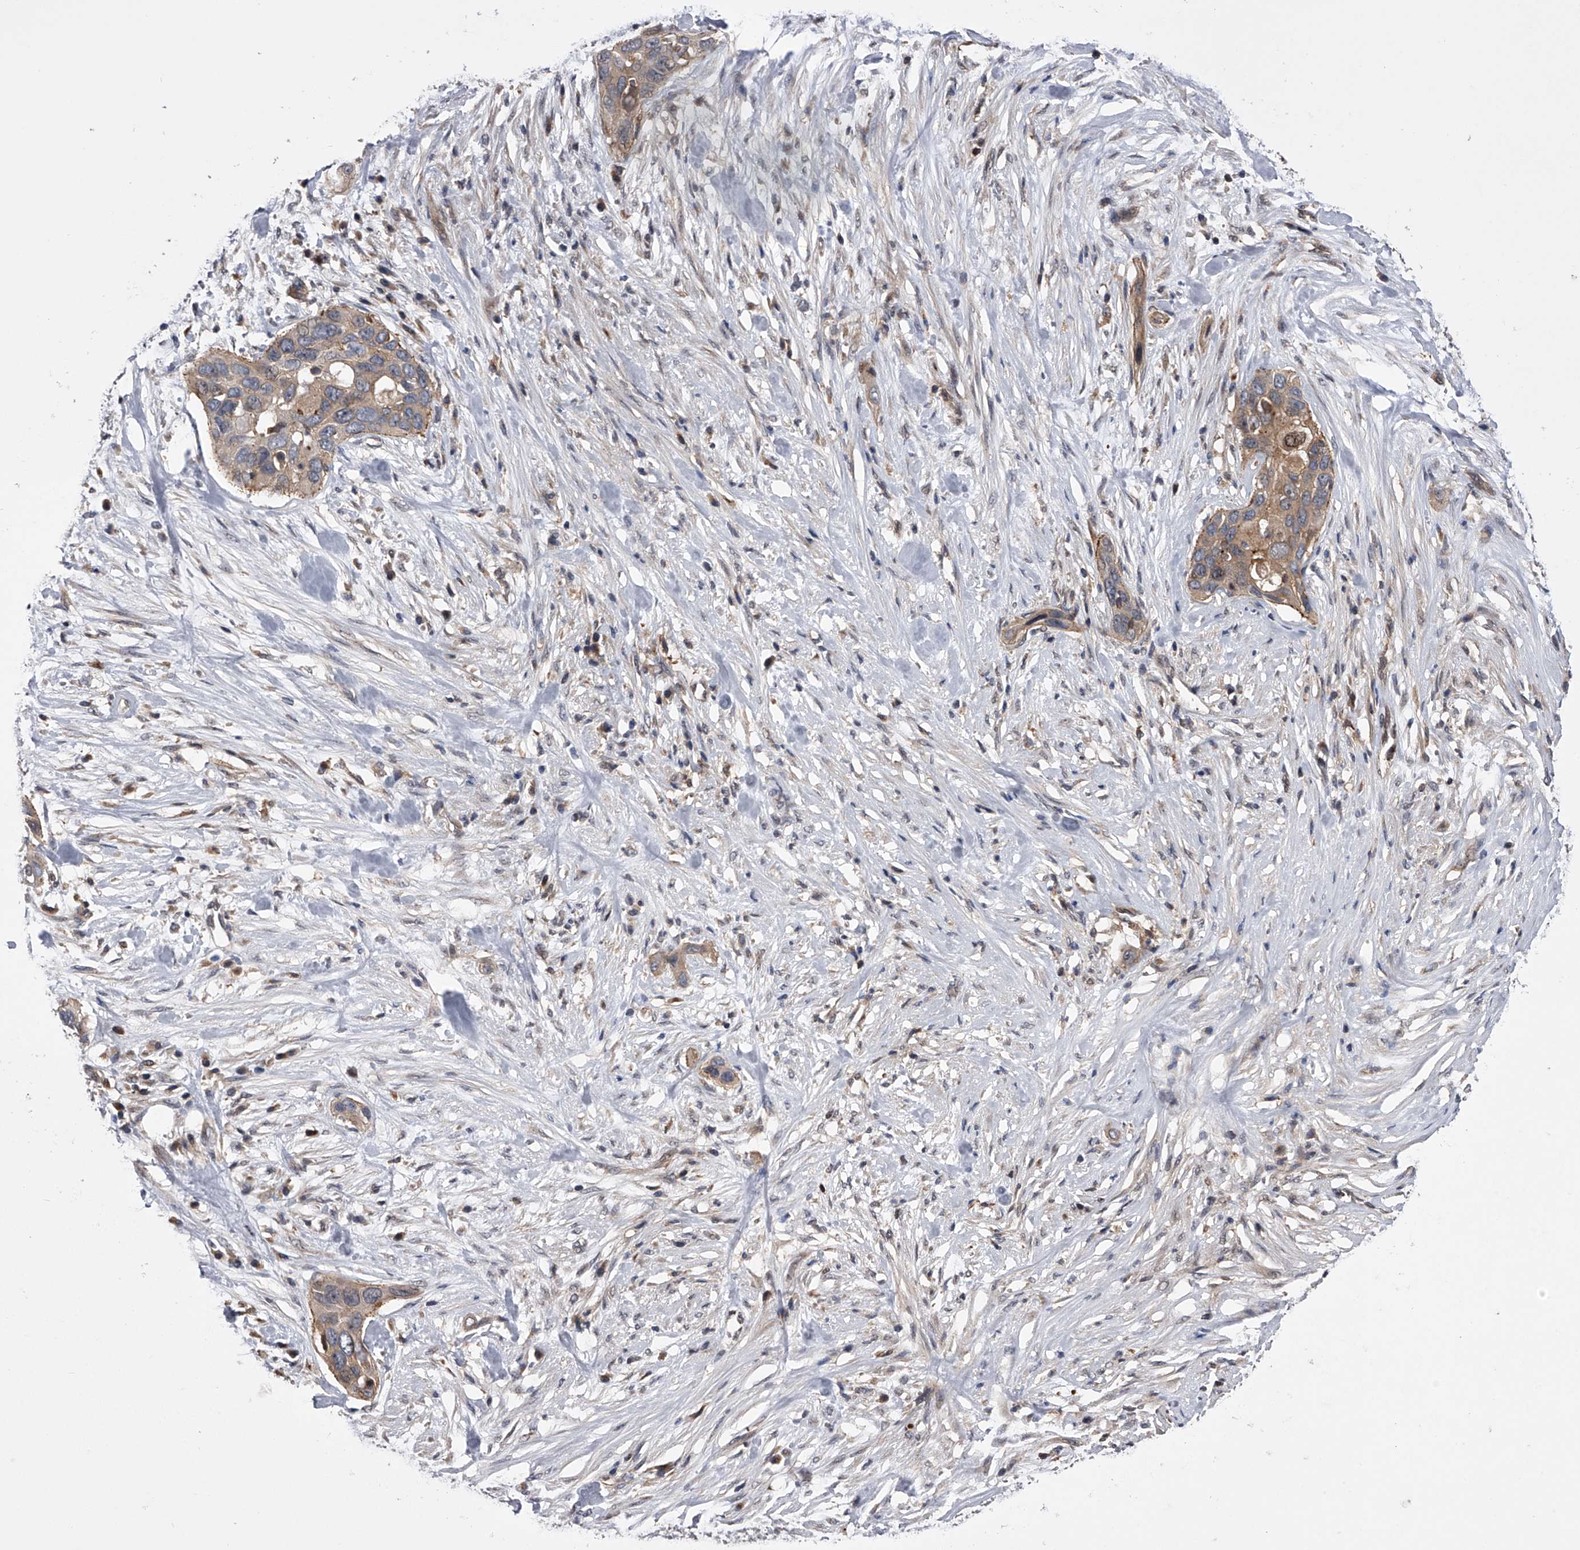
{"staining": {"intensity": "weak", "quantity": ">75%", "location": "cytoplasmic/membranous"}, "tissue": "pancreatic cancer", "cell_type": "Tumor cells", "image_type": "cancer", "snomed": [{"axis": "morphology", "description": "Adenocarcinoma, NOS"}, {"axis": "topography", "description": "Pancreas"}], "caption": "Pancreatic cancer (adenocarcinoma) was stained to show a protein in brown. There is low levels of weak cytoplasmic/membranous staining in approximately >75% of tumor cells.", "gene": "PAN3", "patient": {"sex": "female", "age": 60}}